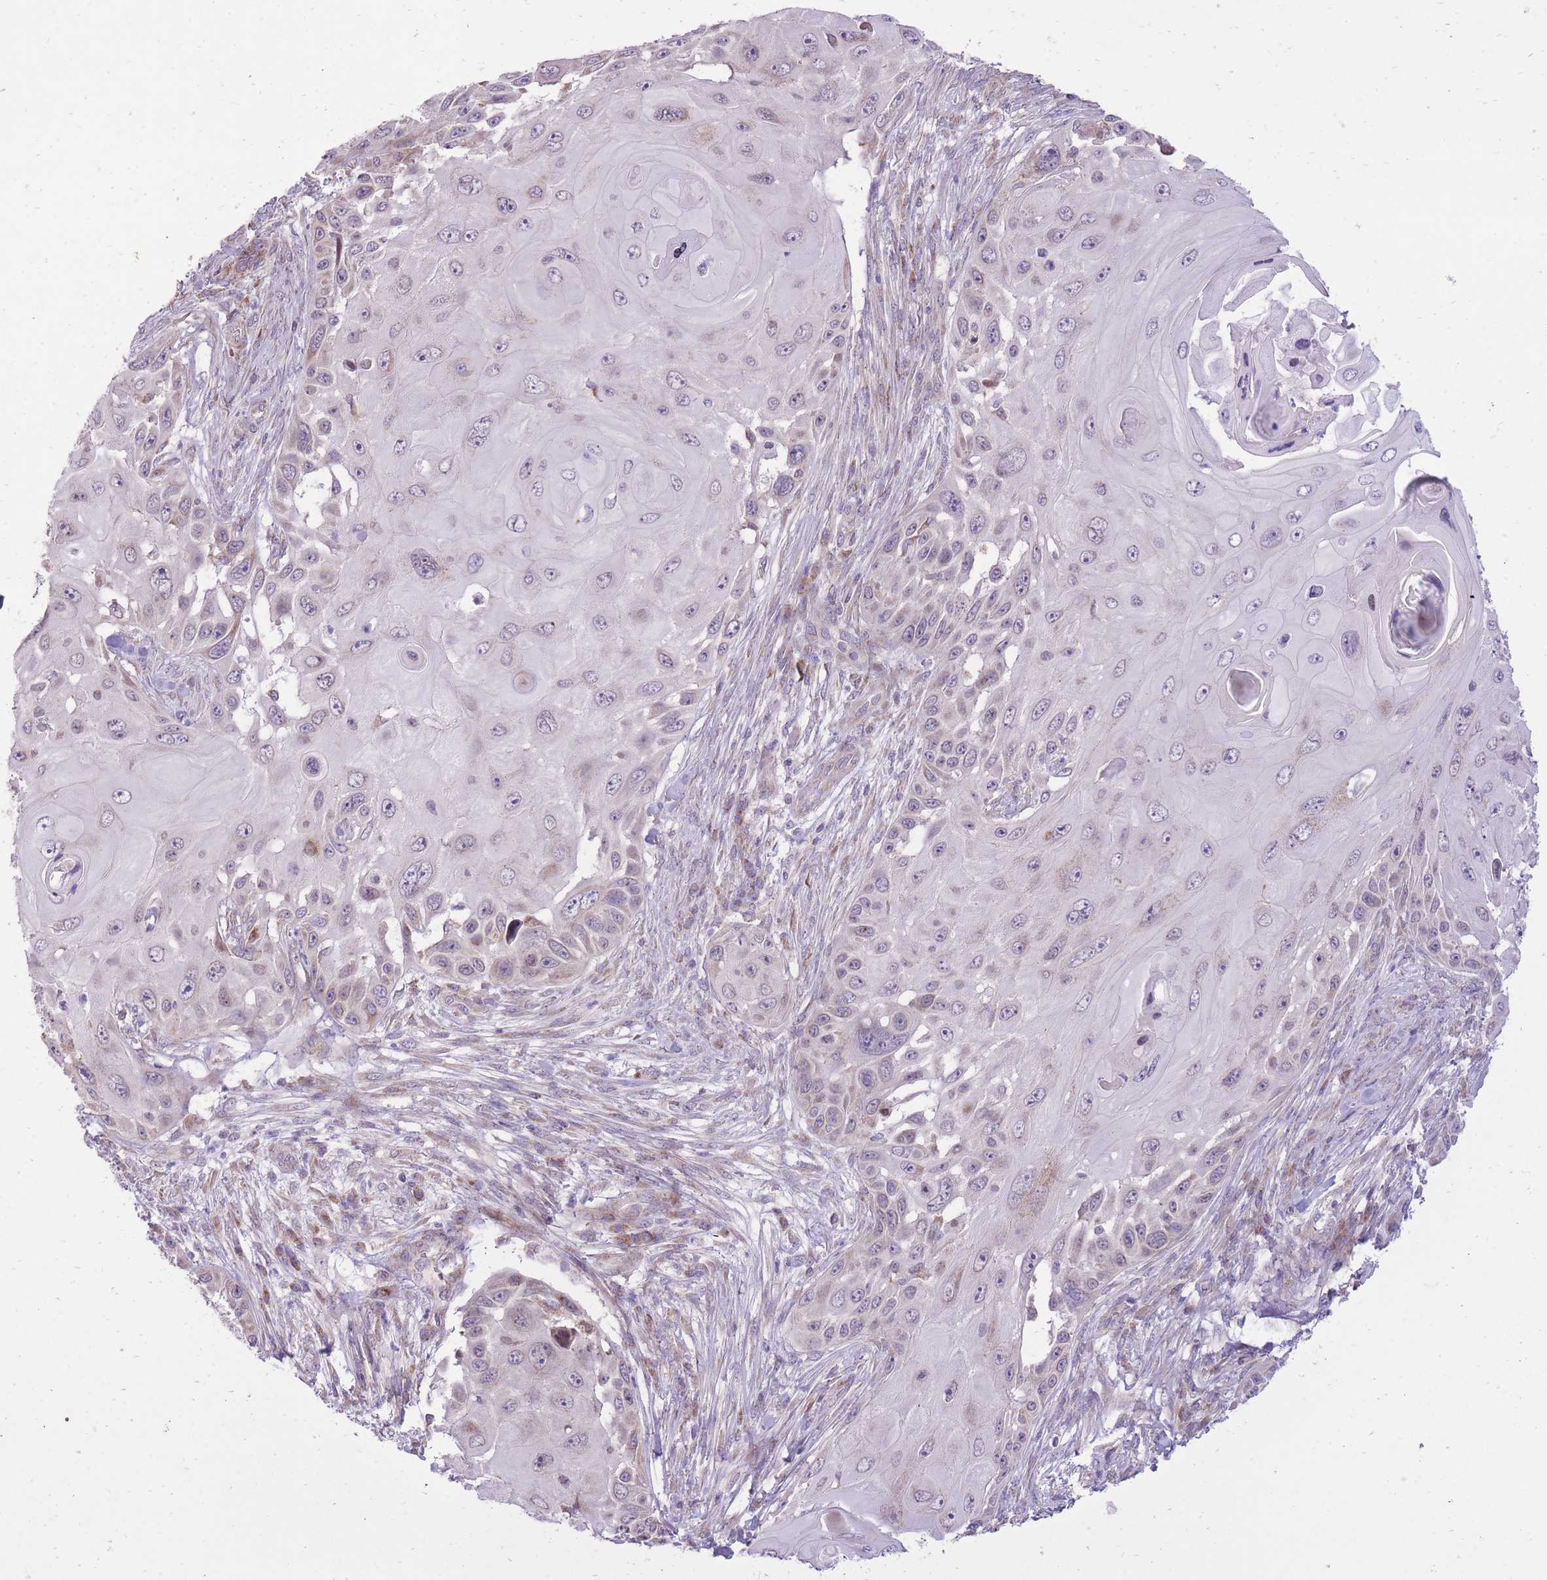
{"staining": {"intensity": "weak", "quantity": "<25%", "location": "cytoplasmic/membranous"}, "tissue": "skin cancer", "cell_type": "Tumor cells", "image_type": "cancer", "snomed": [{"axis": "morphology", "description": "Squamous cell carcinoma, NOS"}, {"axis": "topography", "description": "Skin"}], "caption": "Protein analysis of skin squamous cell carcinoma exhibits no significant positivity in tumor cells. The staining was performed using DAB (3,3'-diaminobenzidine) to visualize the protein expression in brown, while the nuclei were stained in blue with hematoxylin (Magnification: 20x).", "gene": "SLC4A4", "patient": {"sex": "female", "age": 44}}